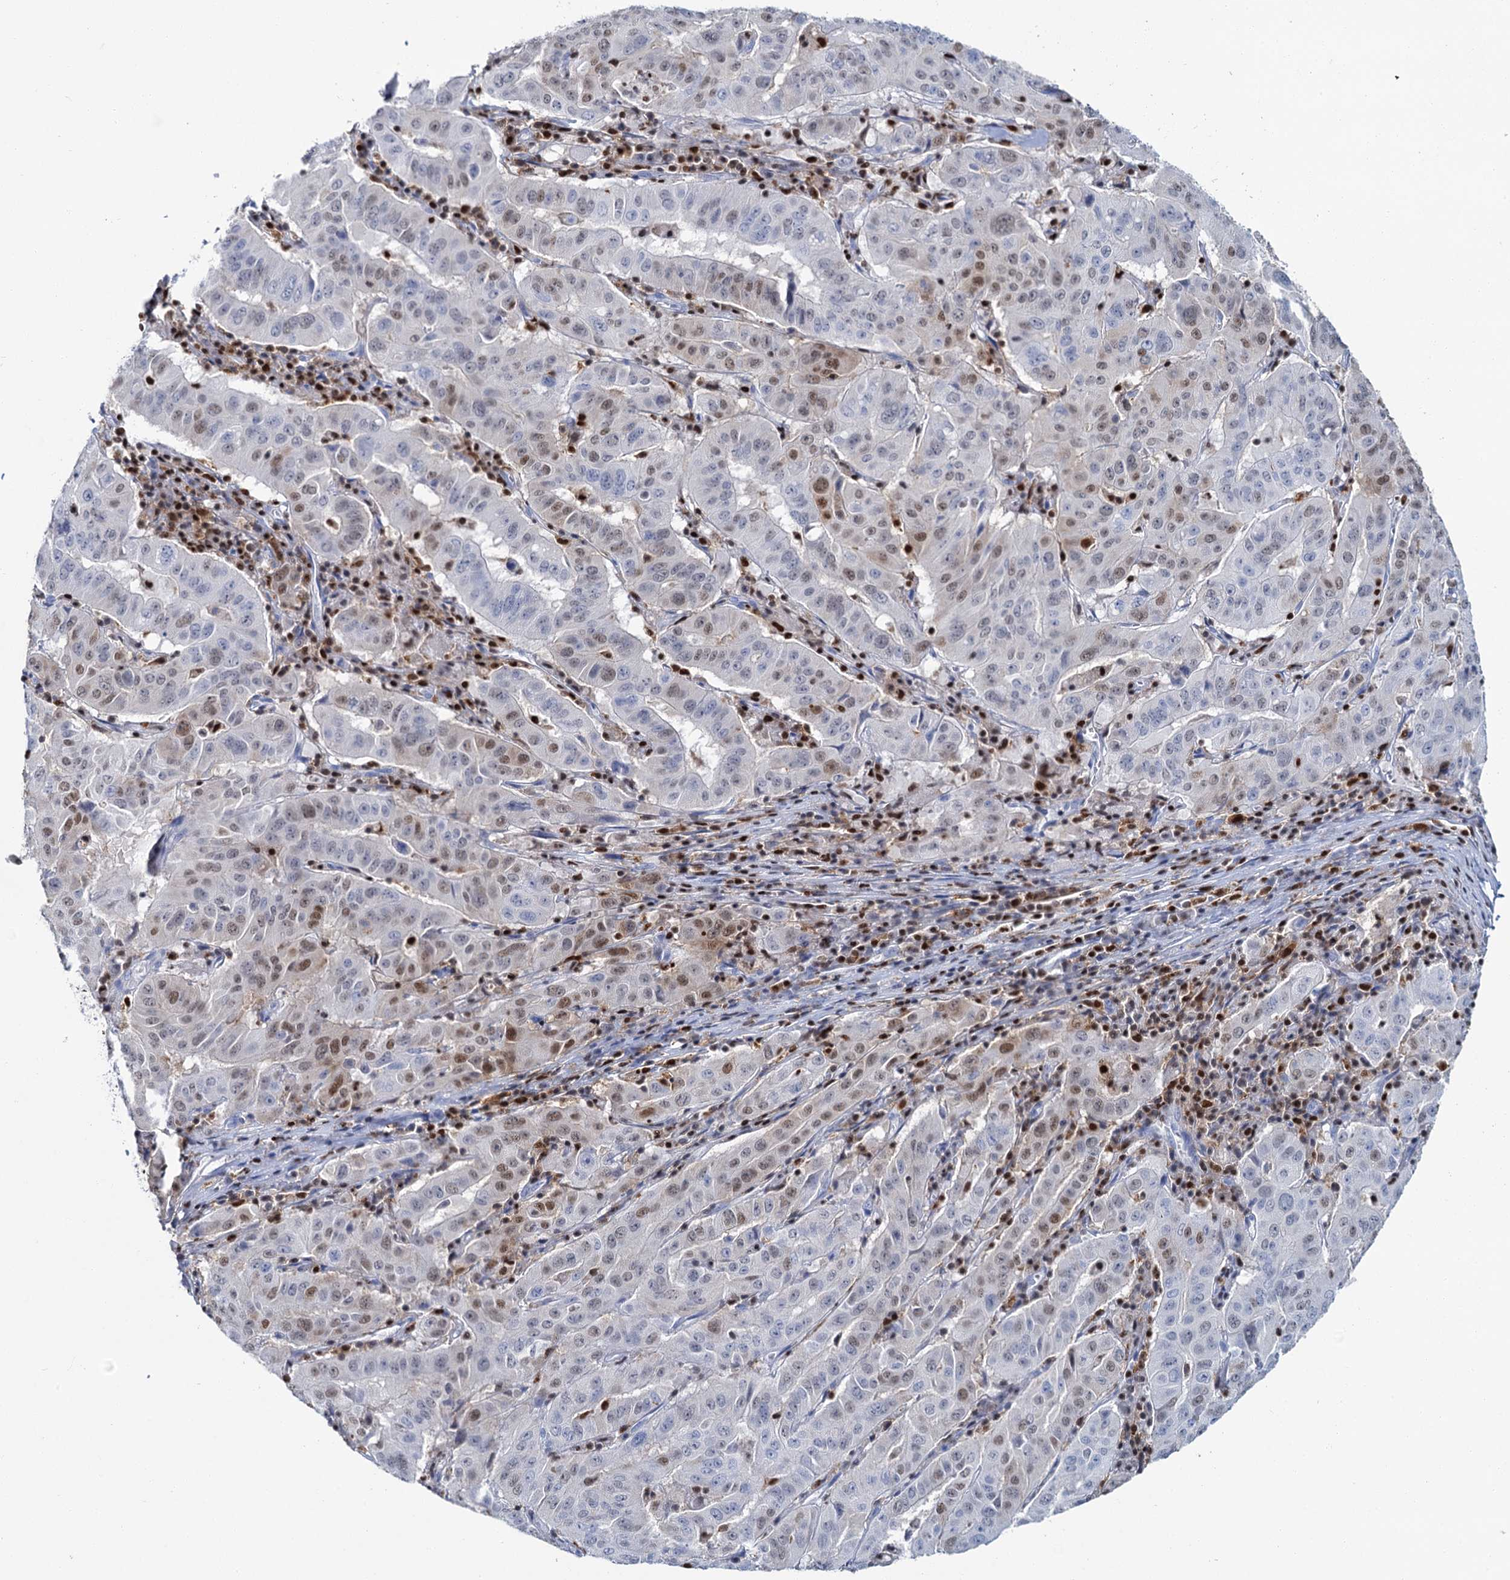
{"staining": {"intensity": "moderate", "quantity": "<25%", "location": "nuclear"}, "tissue": "pancreatic cancer", "cell_type": "Tumor cells", "image_type": "cancer", "snomed": [{"axis": "morphology", "description": "Adenocarcinoma, NOS"}, {"axis": "topography", "description": "Pancreas"}], "caption": "Immunohistochemistry (DAB (3,3'-diaminobenzidine)) staining of human pancreatic cancer (adenocarcinoma) demonstrates moderate nuclear protein staining in about <25% of tumor cells. The staining was performed using DAB (3,3'-diaminobenzidine), with brown indicating positive protein expression. Nuclei are stained blue with hematoxylin.", "gene": "CELF2", "patient": {"sex": "male", "age": 63}}